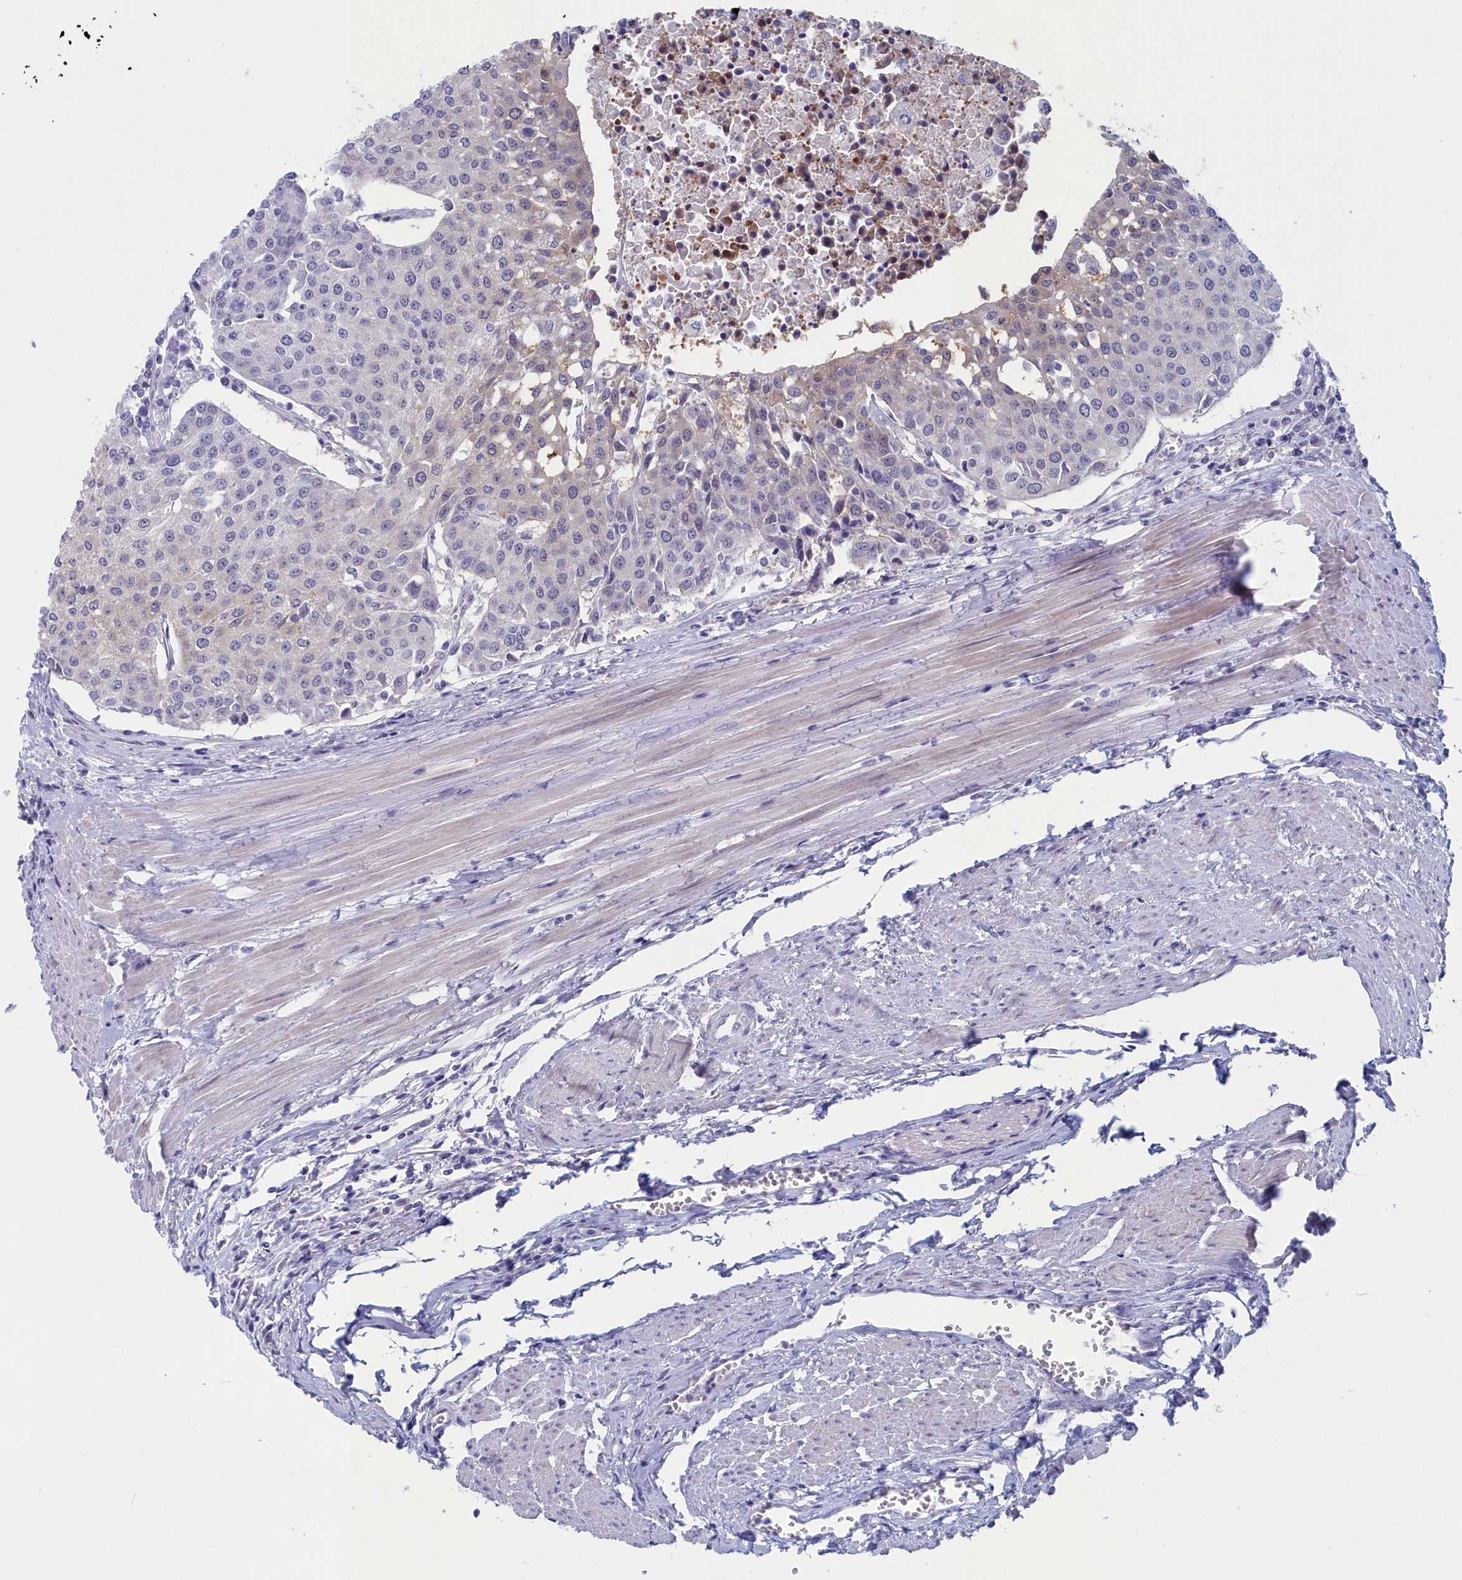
{"staining": {"intensity": "negative", "quantity": "none", "location": "none"}, "tissue": "urothelial cancer", "cell_type": "Tumor cells", "image_type": "cancer", "snomed": [{"axis": "morphology", "description": "Urothelial carcinoma, High grade"}, {"axis": "topography", "description": "Urinary bladder"}], "caption": "Immunohistochemical staining of high-grade urothelial carcinoma reveals no significant staining in tumor cells.", "gene": "WDR76", "patient": {"sex": "female", "age": 85}}